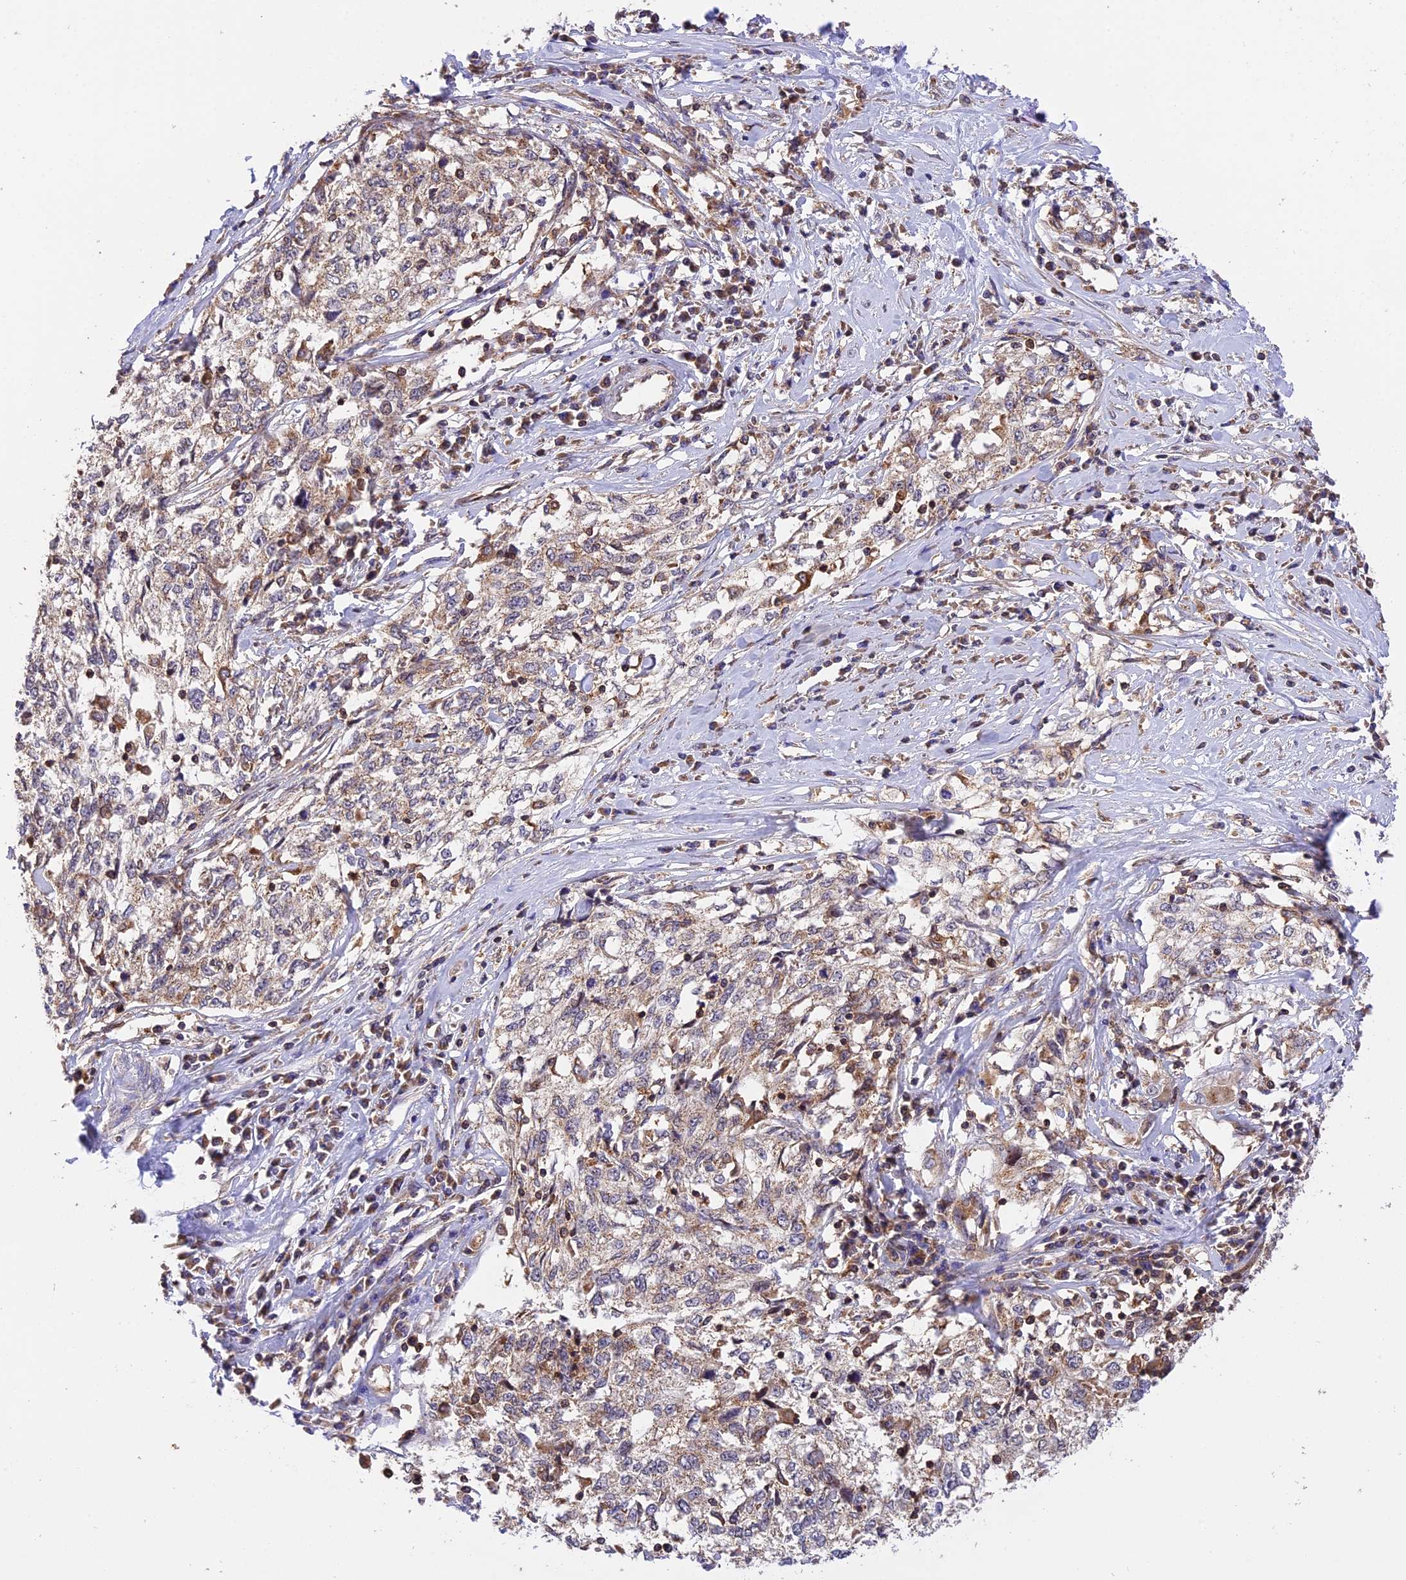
{"staining": {"intensity": "negative", "quantity": "none", "location": "none"}, "tissue": "cervical cancer", "cell_type": "Tumor cells", "image_type": "cancer", "snomed": [{"axis": "morphology", "description": "Squamous cell carcinoma, NOS"}, {"axis": "topography", "description": "Cervix"}], "caption": "Human cervical cancer (squamous cell carcinoma) stained for a protein using immunohistochemistry displays no staining in tumor cells.", "gene": "PEX3", "patient": {"sex": "female", "age": 57}}